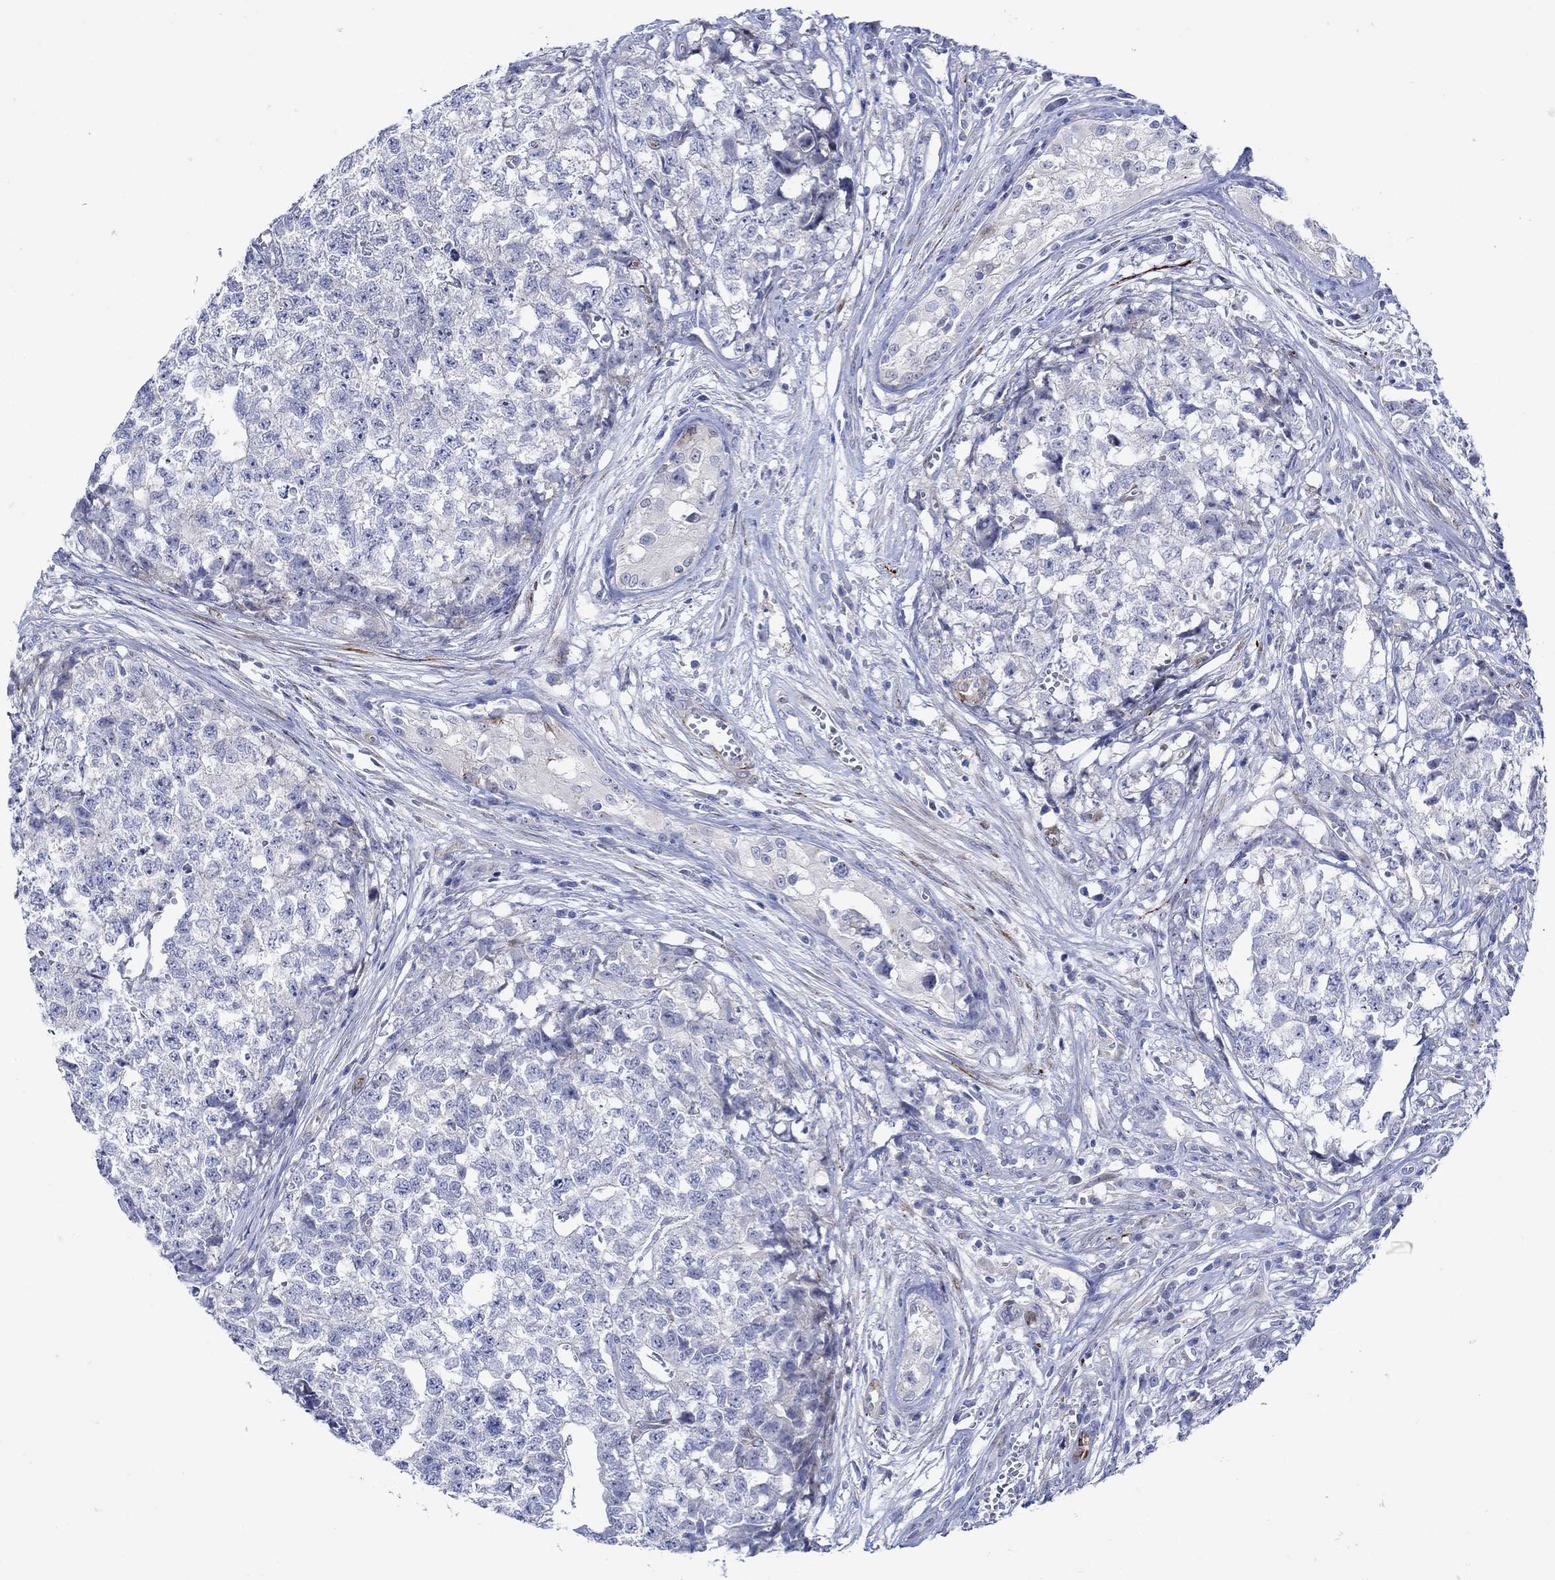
{"staining": {"intensity": "negative", "quantity": "none", "location": "none"}, "tissue": "testis cancer", "cell_type": "Tumor cells", "image_type": "cancer", "snomed": [{"axis": "morphology", "description": "Seminoma, NOS"}, {"axis": "morphology", "description": "Carcinoma, Embryonal, NOS"}, {"axis": "topography", "description": "Testis"}], "caption": "High power microscopy image of an immunohistochemistry image of testis embryonal carcinoma, revealing no significant positivity in tumor cells.", "gene": "KSR2", "patient": {"sex": "male", "age": 22}}